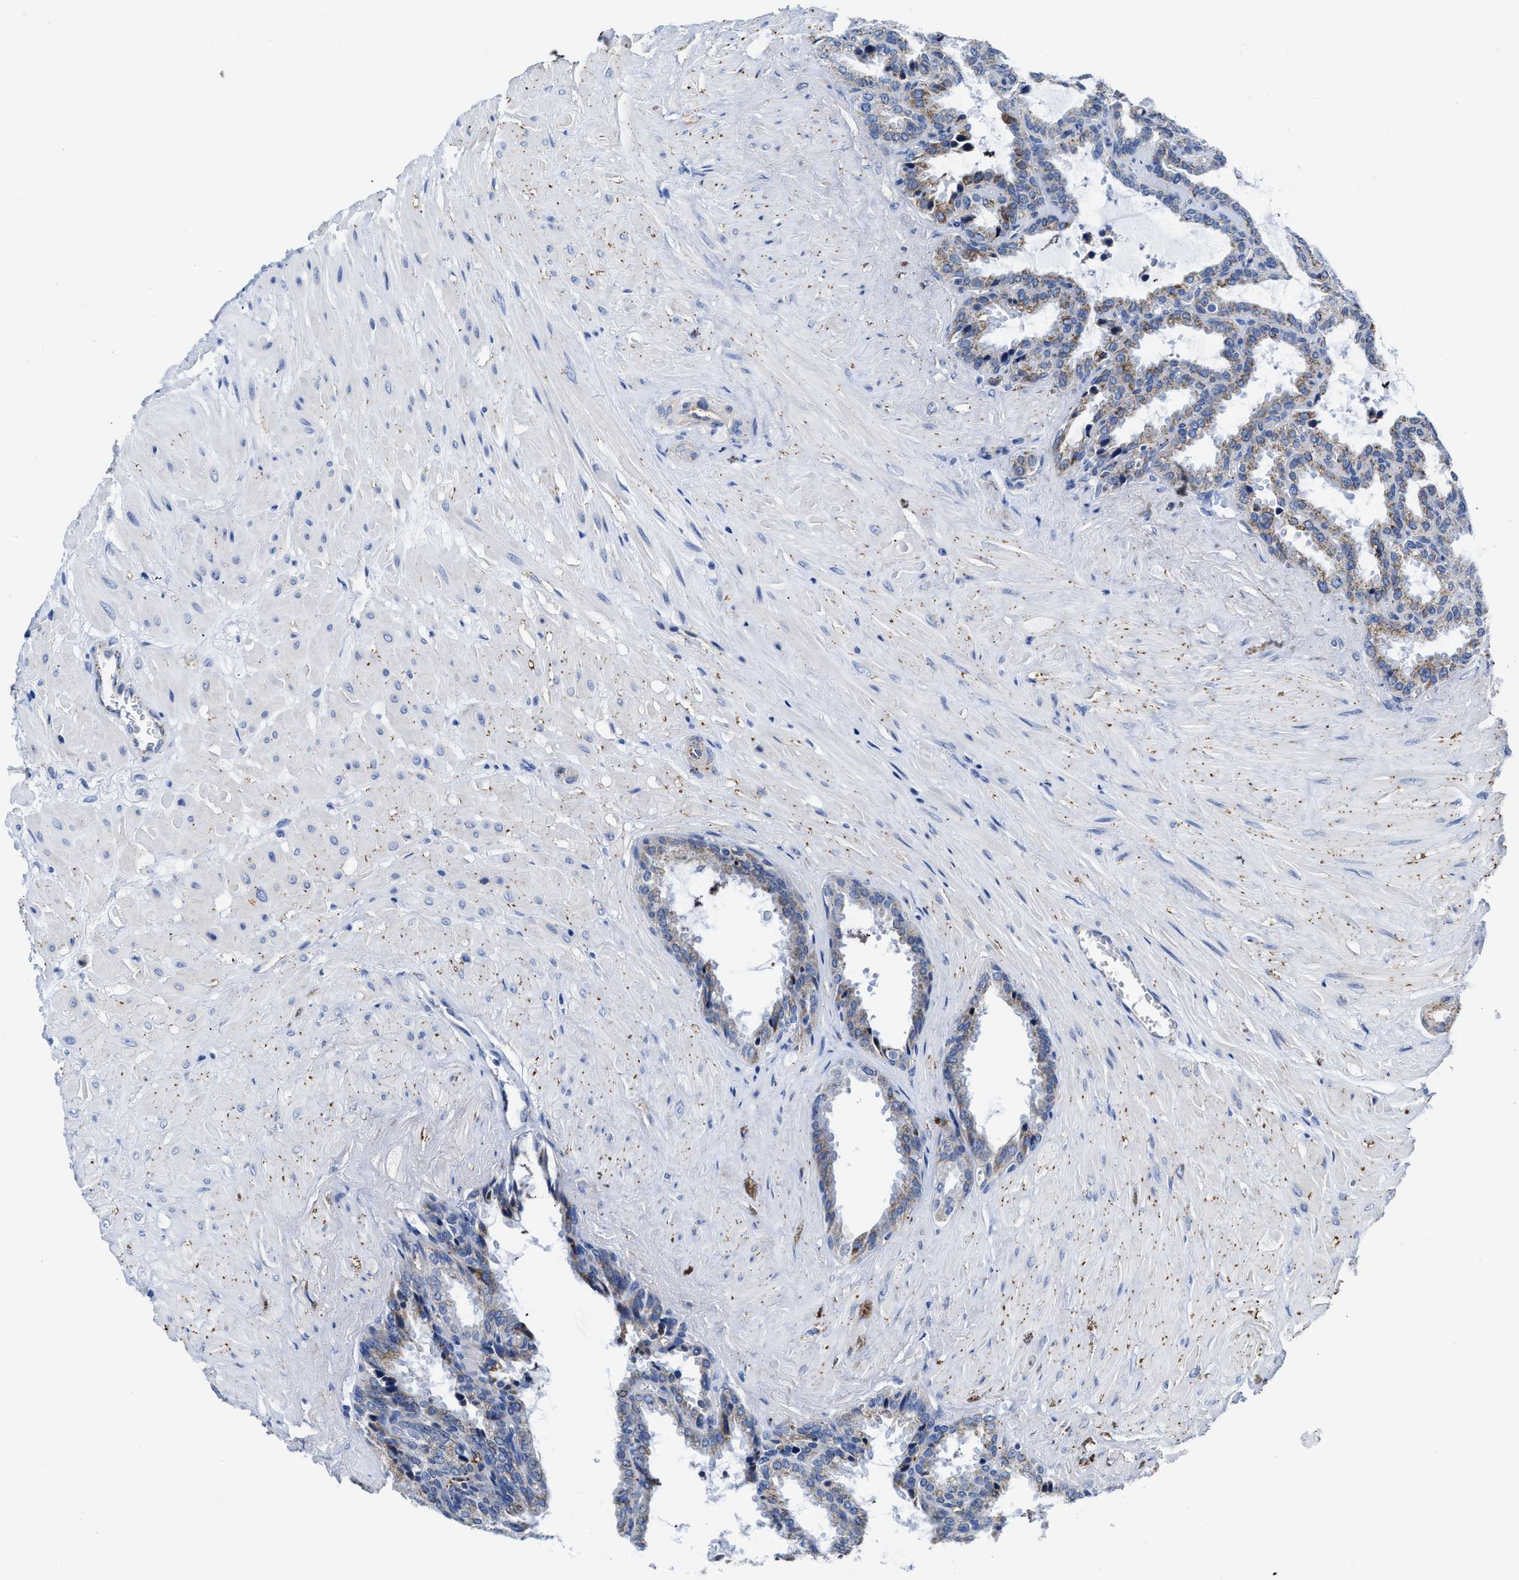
{"staining": {"intensity": "weak", "quantity": "25%-75%", "location": "cytoplasmic/membranous"}, "tissue": "seminal vesicle", "cell_type": "Glandular cells", "image_type": "normal", "snomed": [{"axis": "morphology", "description": "Normal tissue, NOS"}, {"axis": "topography", "description": "Seminal veicle"}], "caption": "Glandular cells demonstrate weak cytoplasmic/membranous positivity in approximately 25%-75% of cells in benign seminal vesicle.", "gene": "KCNMB3", "patient": {"sex": "male", "age": 46}}